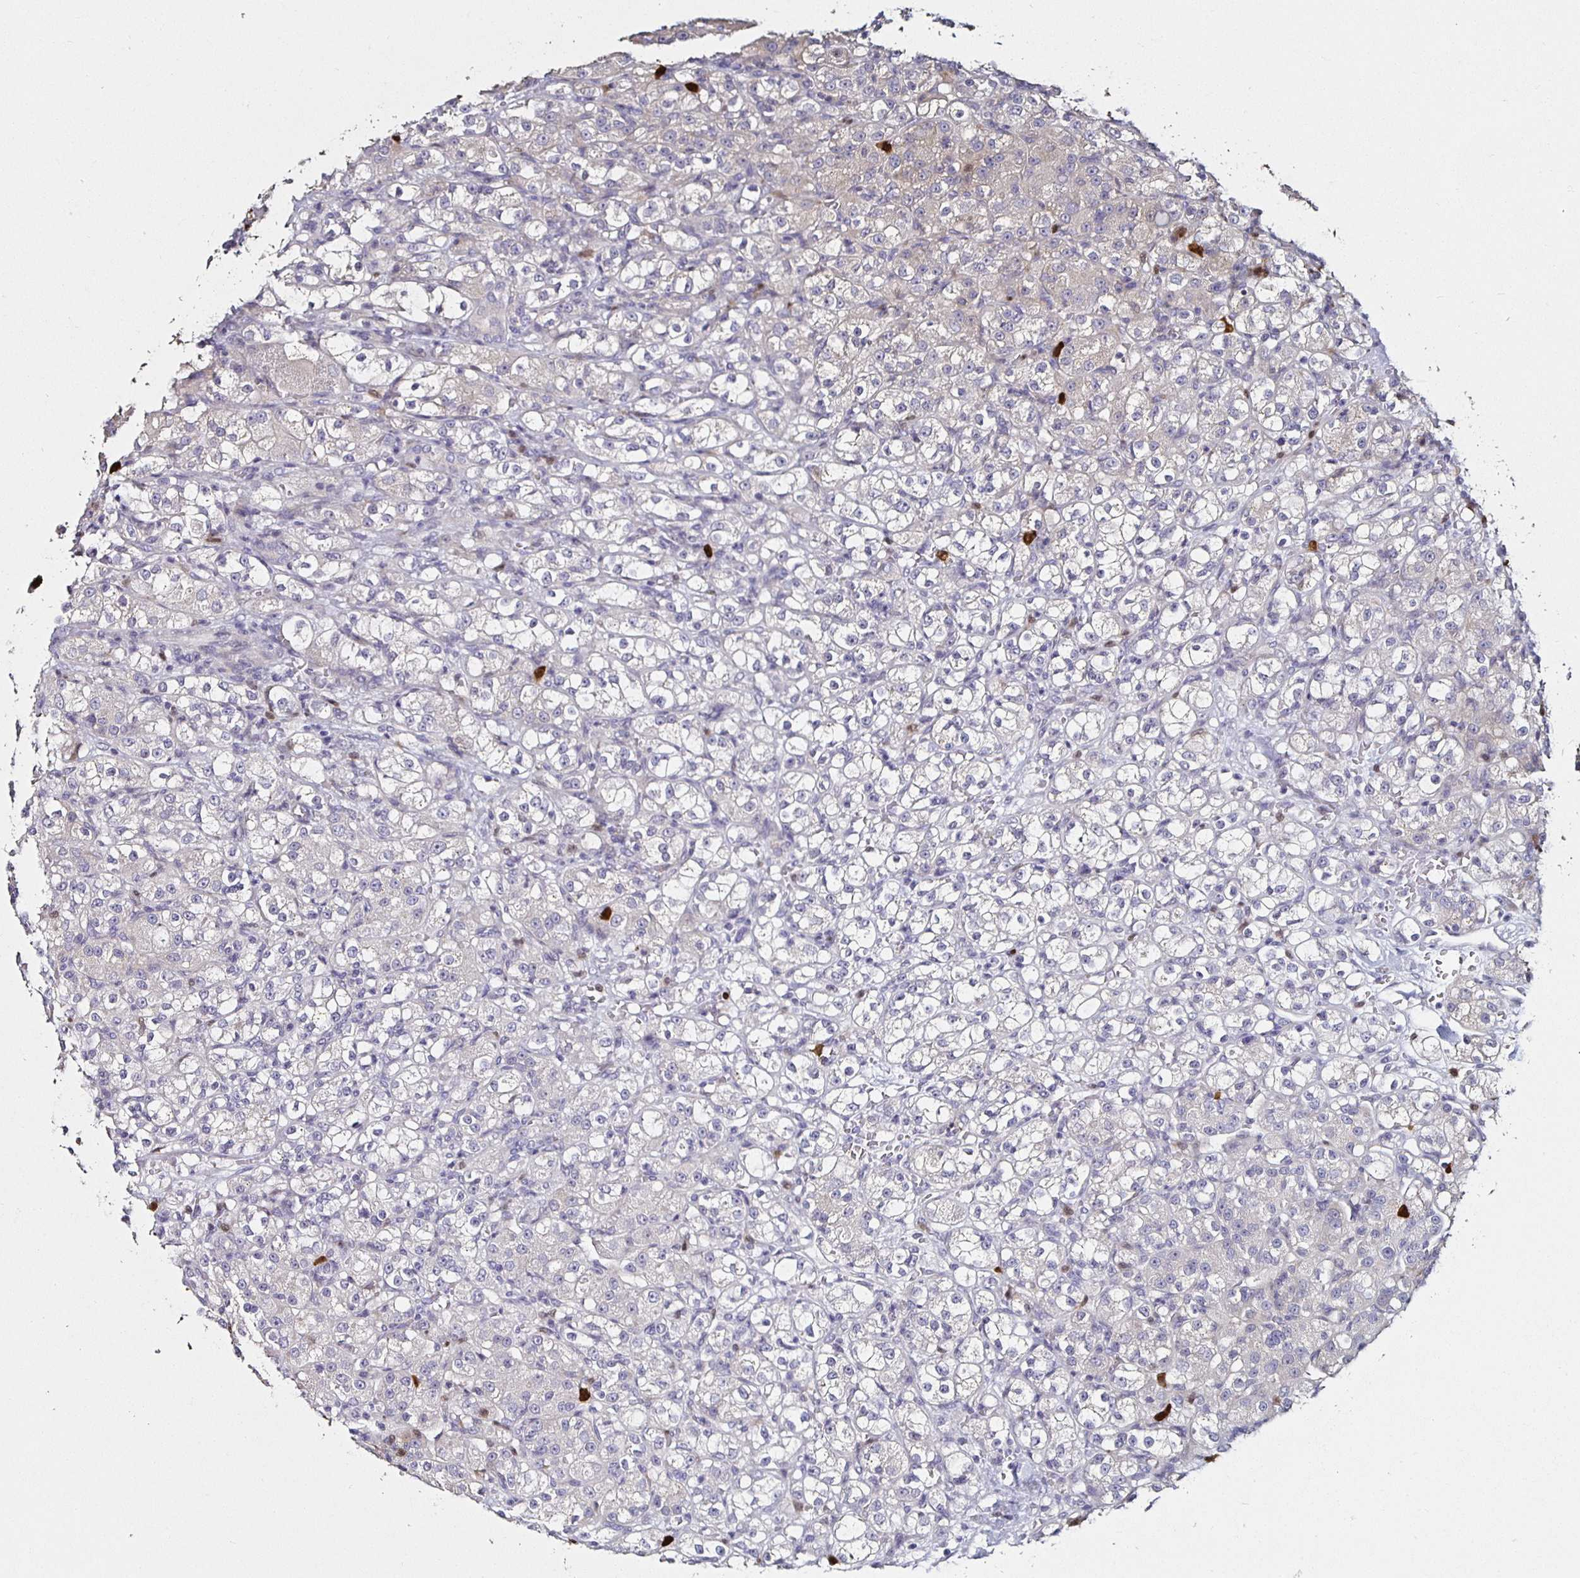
{"staining": {"intensity": "negative", "quantity": "none", "location": "none"}, "tissue": "renal cancer", "cell_type": "Tumor cells", "image_type": "cancer", "snomed": [{"axis": "morphology", "description": "Normal tissue, NOS"}, {"axis": "morphology", "description": "Adenocarcinoma, NOS"}, {"axis": "topography", "description": "Kidney"}], "caption": "Renal cancer (adenocarcinoma) stained for a protein using IHC exhibits no positivity tumor cells.", "gene": "TLR4", "patient": {"sex": "male", "age": 61}}